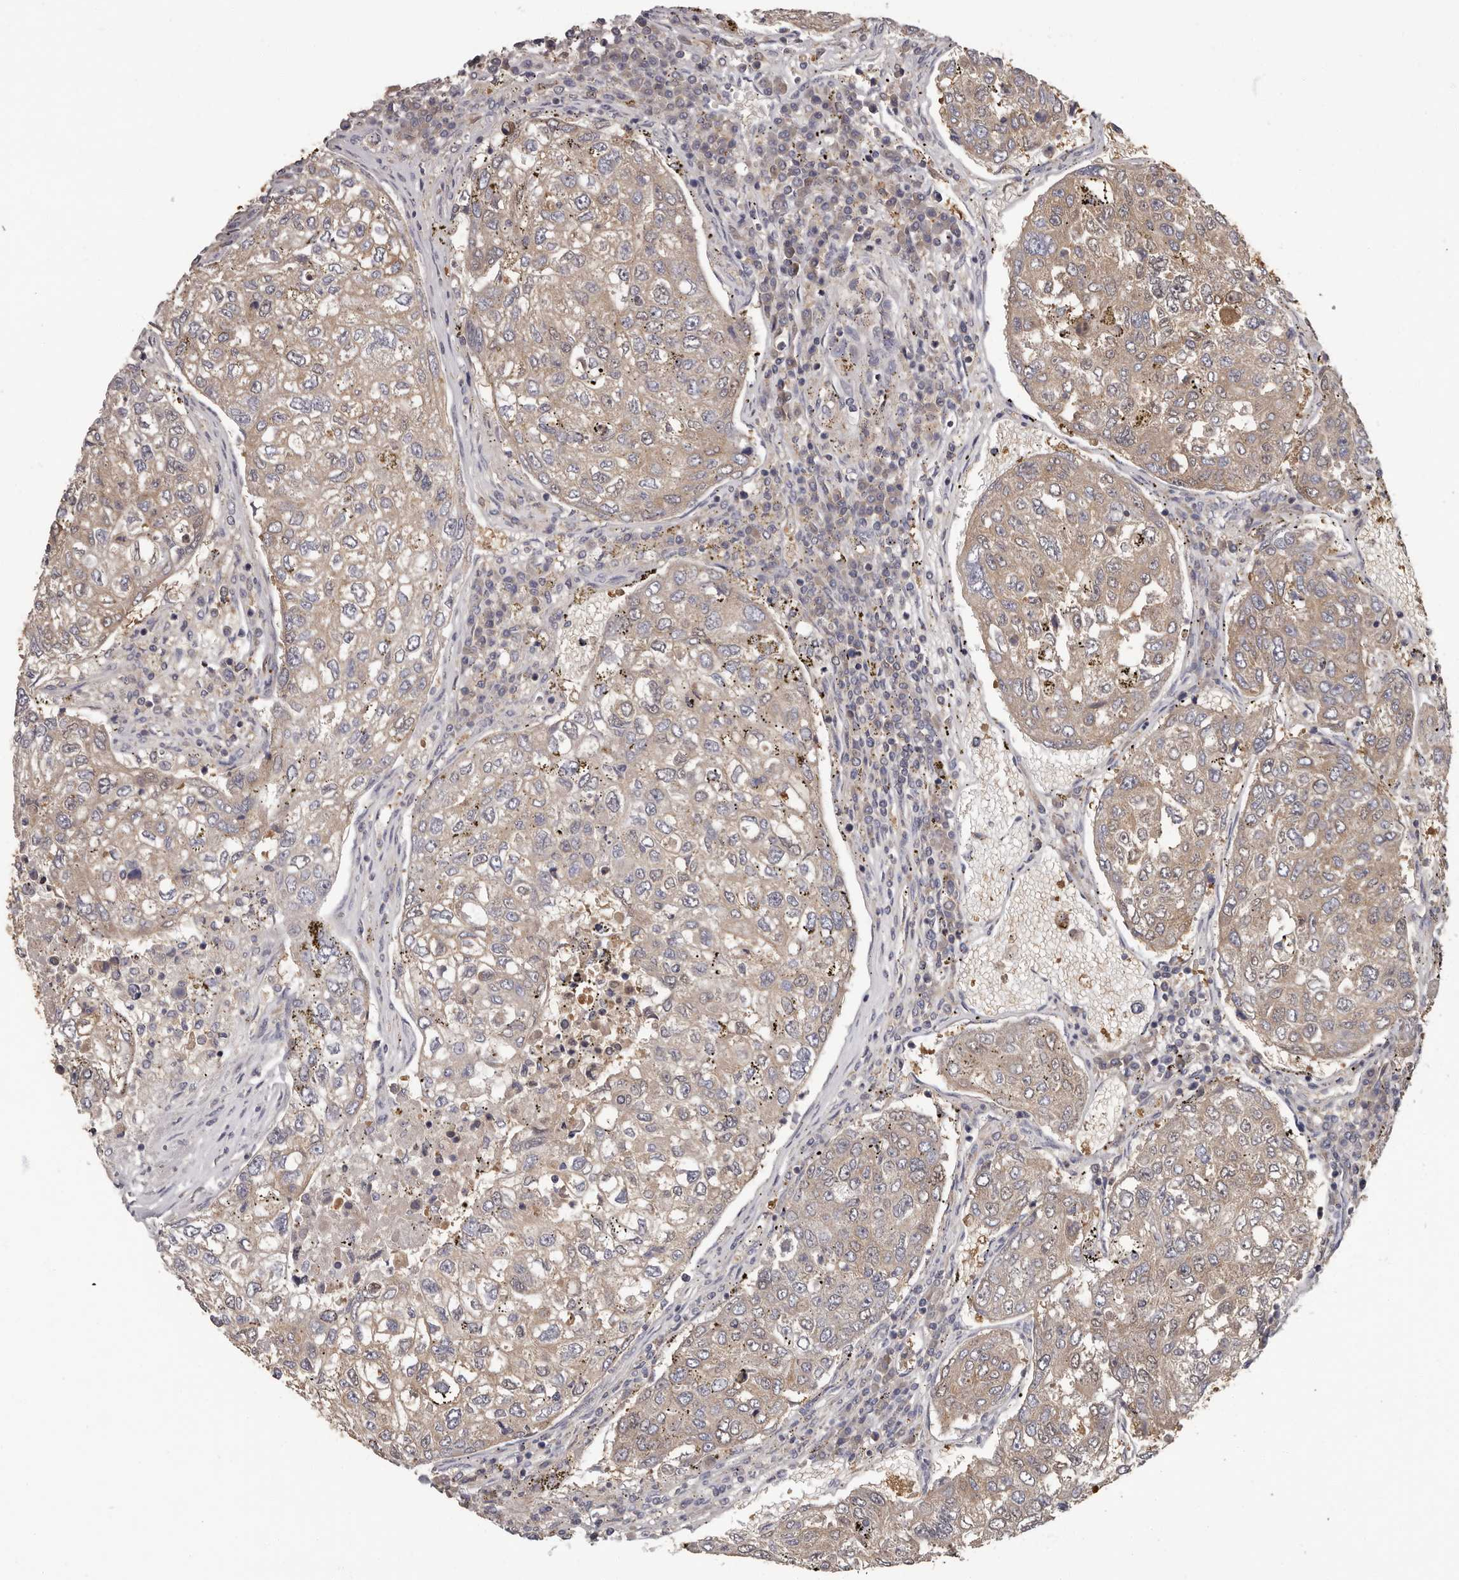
{"staining": {"intensity": "moderate", "quantity": "<25%", "location": "cytoplasmic/membranous"}, "tissue": "urothelial cancer", "cell_type": "Tumor cells", "image_type": "cancer", "snomed": [{"axis": "morphology", "description": "Urothelial carcinoma, High grade"}, {"axis": "topography", "description": "Lymph node"}, {"axis": "topography", "description": "Urinary bladder"}], "caption": "A histopathology image showing moderate cytoplasmic/membranous staining in approximately <25% of tumor cells in urothelial carcinoma (high-grade), as visualized by brown immunohistochemical staining.", "gene": "APEH", "patient": {"sex": "male", "age": 51}}